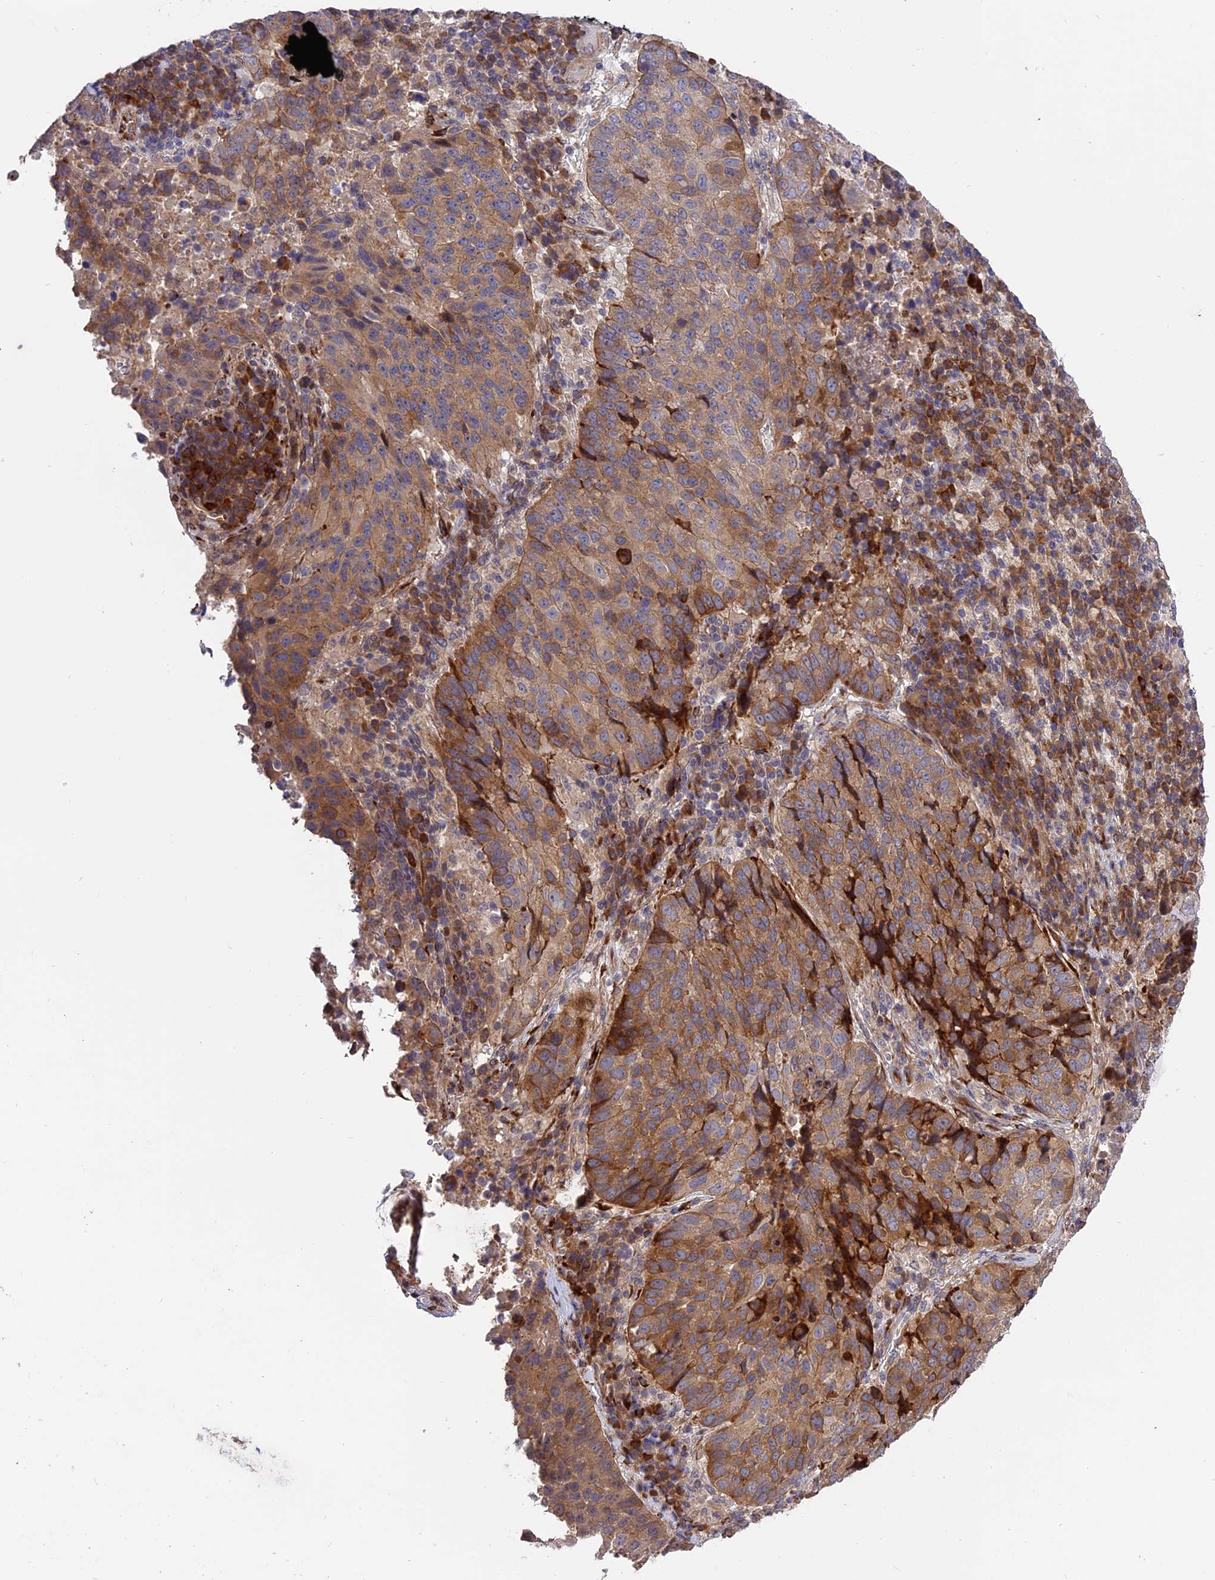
{"staining": {"intensity": "moderate", "quantity": ">75%", "location": "cytoplasmic/membranous"}, "tissue": "lung cancer", "cell_type": "Tumor cells", "image_type": "cancer", "snomed": [{"axis": "morphology", "description": "Squamous cell carcinoma, NOS"}, {"axis": "topography", "description": "Lung"}], "caption": "An IHC histopathology image of neoplastic tissue is shown. Protein staining in brown labels moderate cytoplasmic/membranous positivity in lung cancer (squamous cell carcinoma) within tumor cells.", "gene": "DDX60L", "patient": {"sex": "male", "age": 73}}